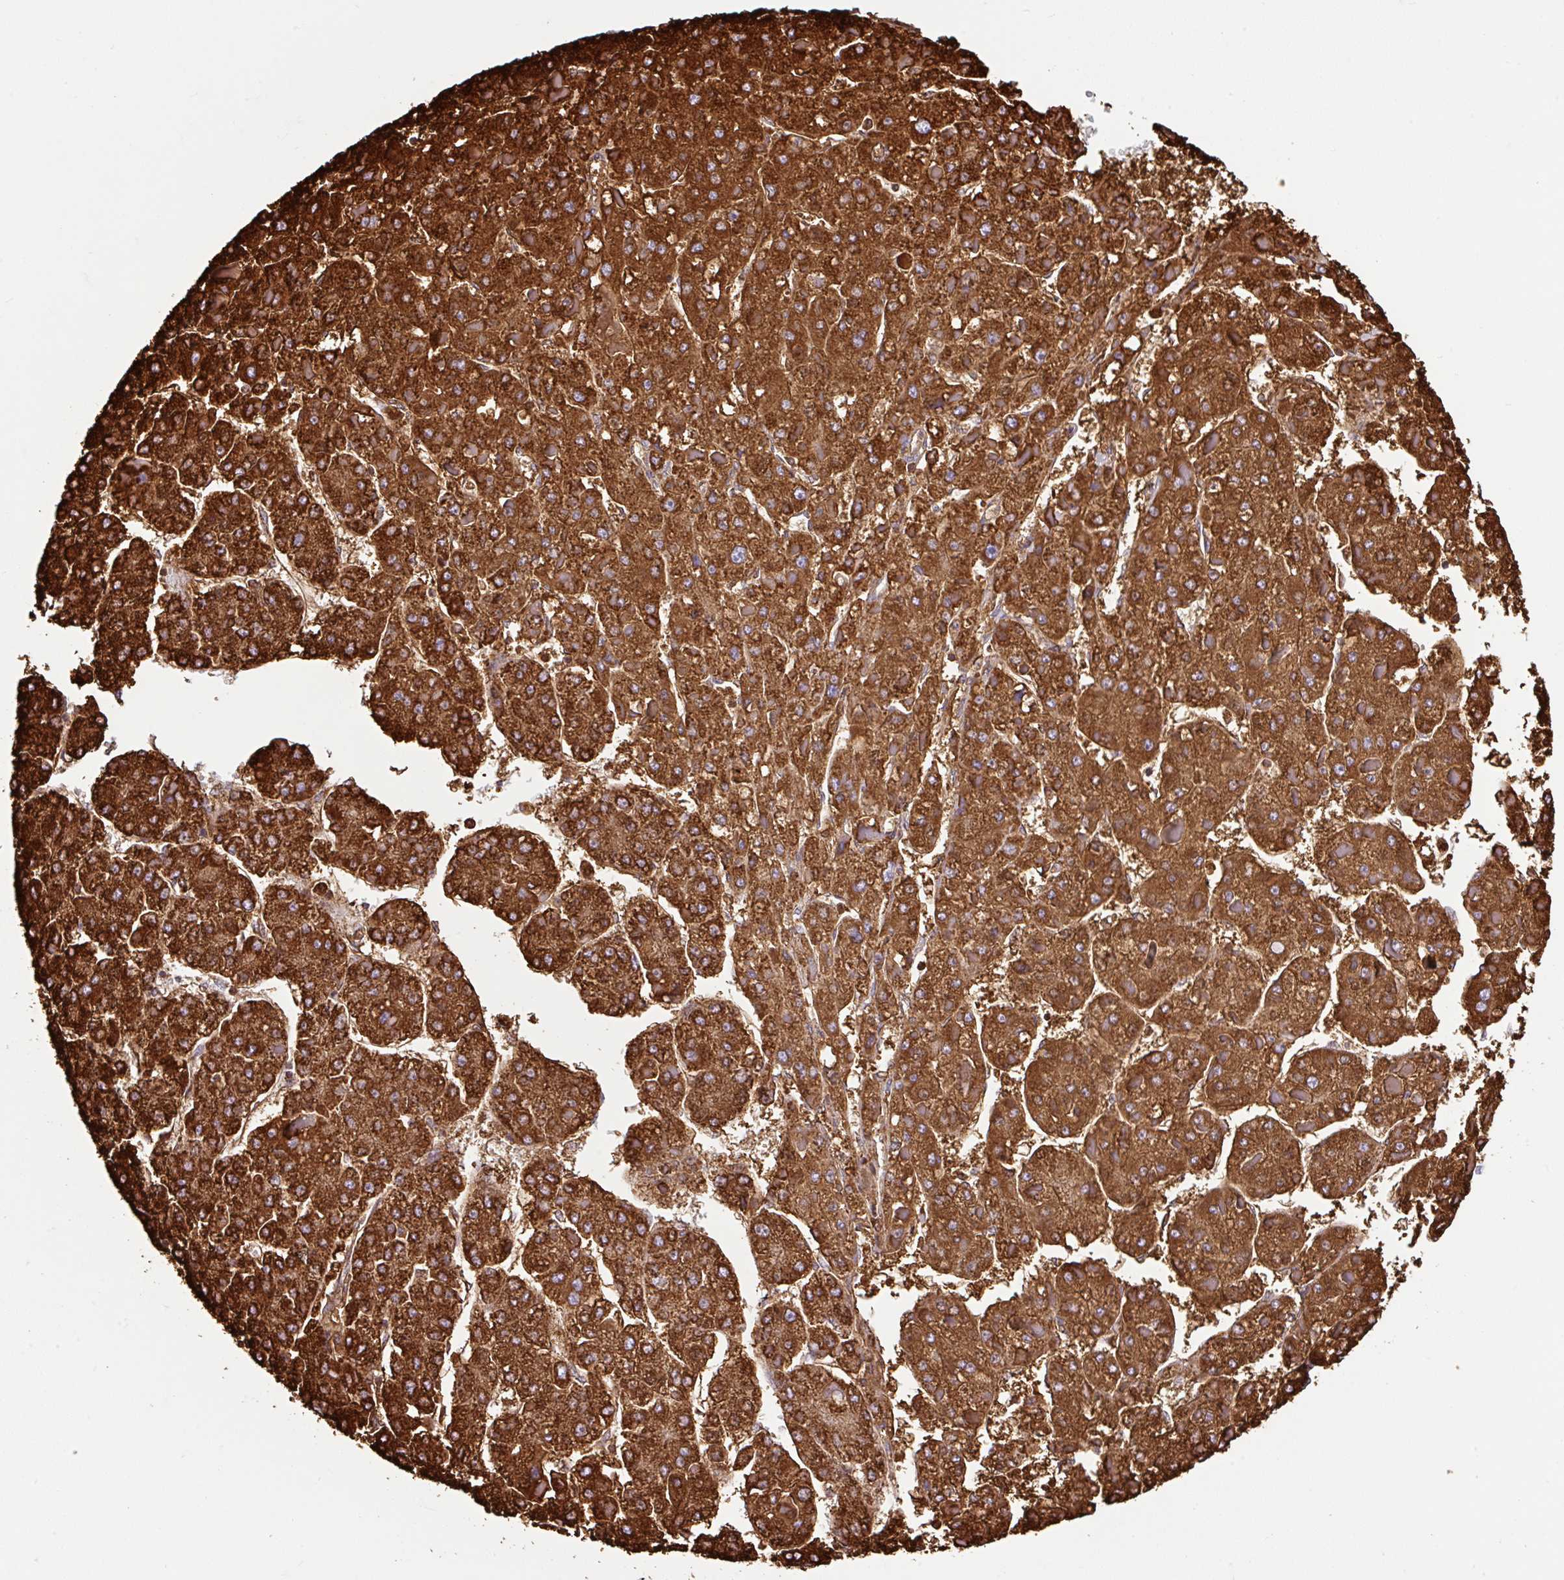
{"staining": {"intensity": "strong", "quantity": ">75%", "location": "cytoplasmic/membranous"}, "tissue": "liver cancer", "cell_type": "Tumor cells", "image_type": "cancer", "snomed": [{"axis": "morphology", "description": "Carcinoma, Hepatocellular, NOS"}, {"axis": "topography", "description": "Liver"}], "caption": "Liver hepatocellular carcinoma tissue reveals strong cytoplasmic/membranous expression in about >75% of tumor cells", "gene": "ANKRD33B", "patient": {"sex": "female", "age": 73}}